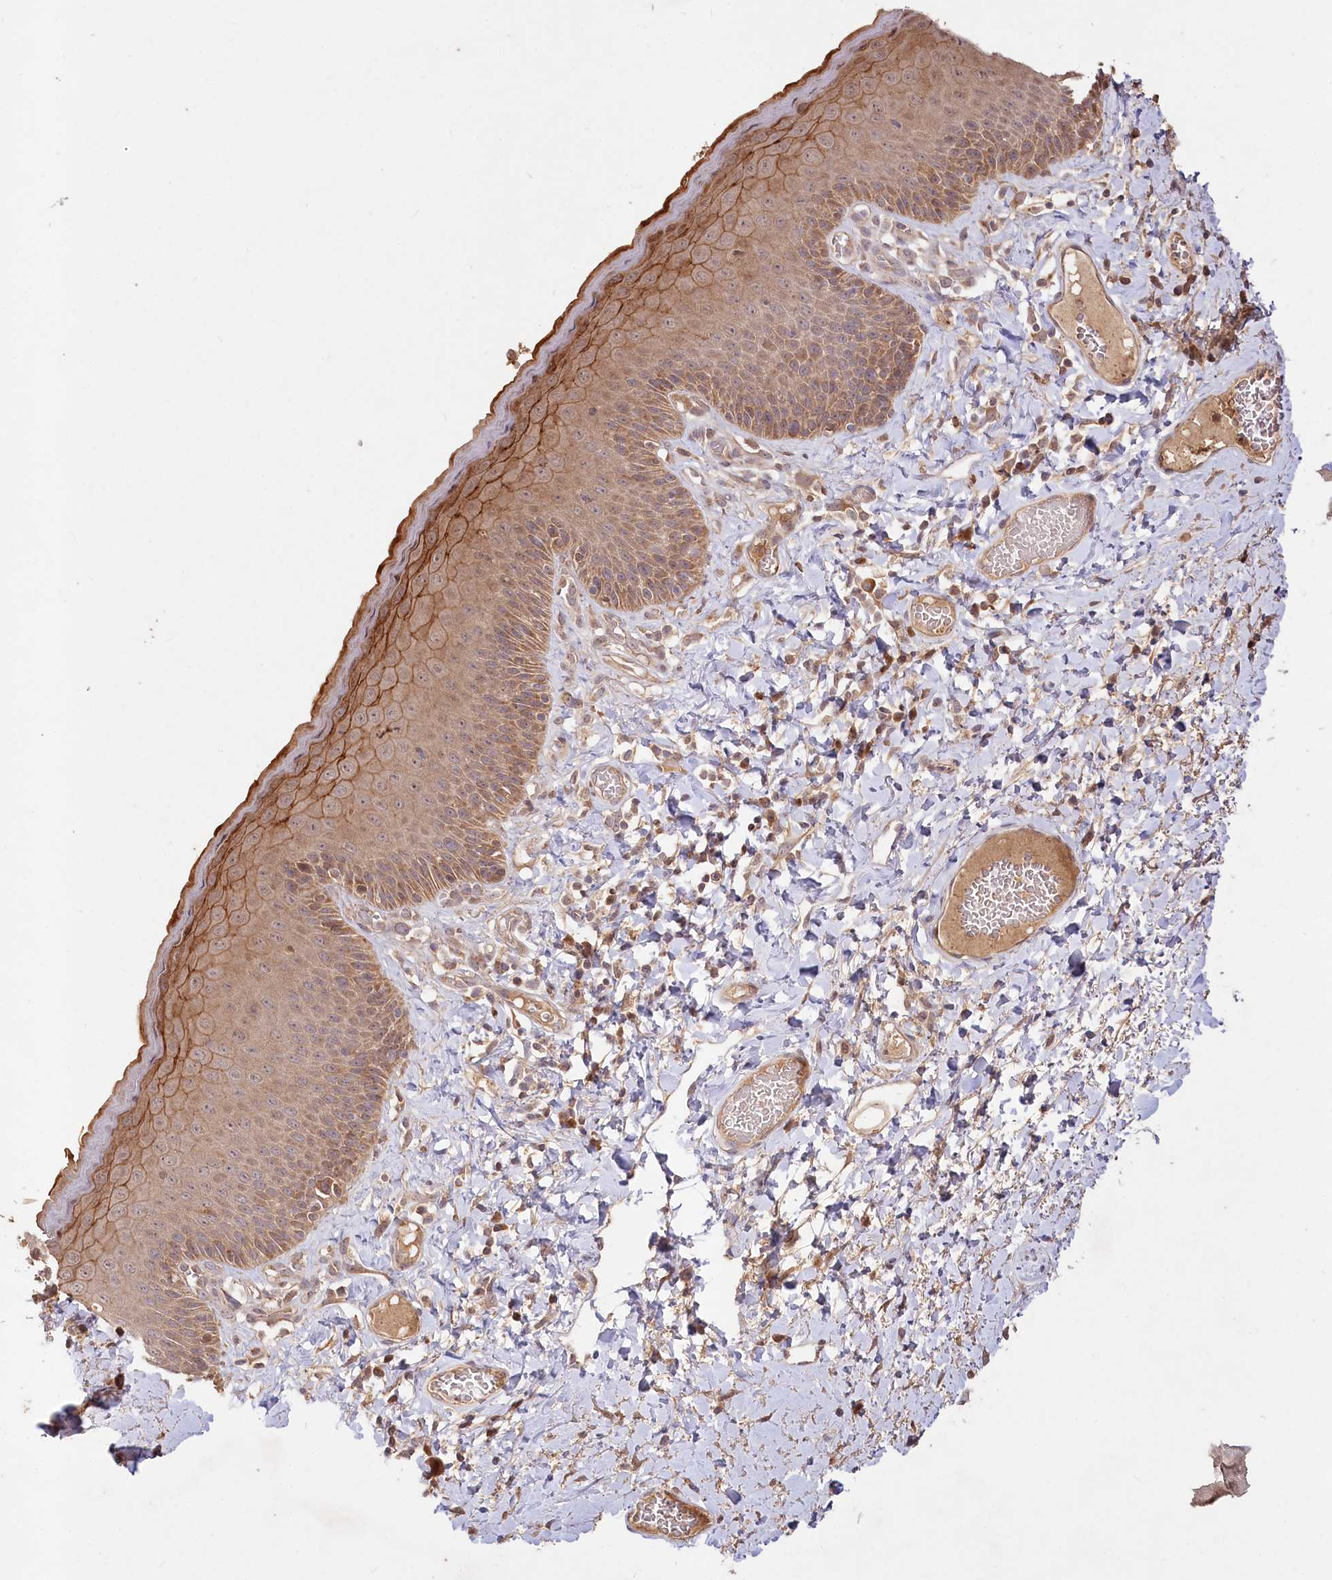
{"staining": {"intensity": "moderate", "quantity": ">75%", "location": "cytoplasmic/membranous"}, "tissue": "skin", "cell_type": "Epidermal cells", "image_type": "normal", "snomed": [{"axis": "morphology", "description": "Normal tissue, NOS"}, {"axis": "topography", "description": "Anal"}], "caption": "Immunohistochemical staining of normal human skin reveals medium levels of moderate cytoplasmic/membranous expression in approximately >75% of epidermal cells.", "gene": "IRAK1BP1", "patient": {"sex": "male", "age": 69}}